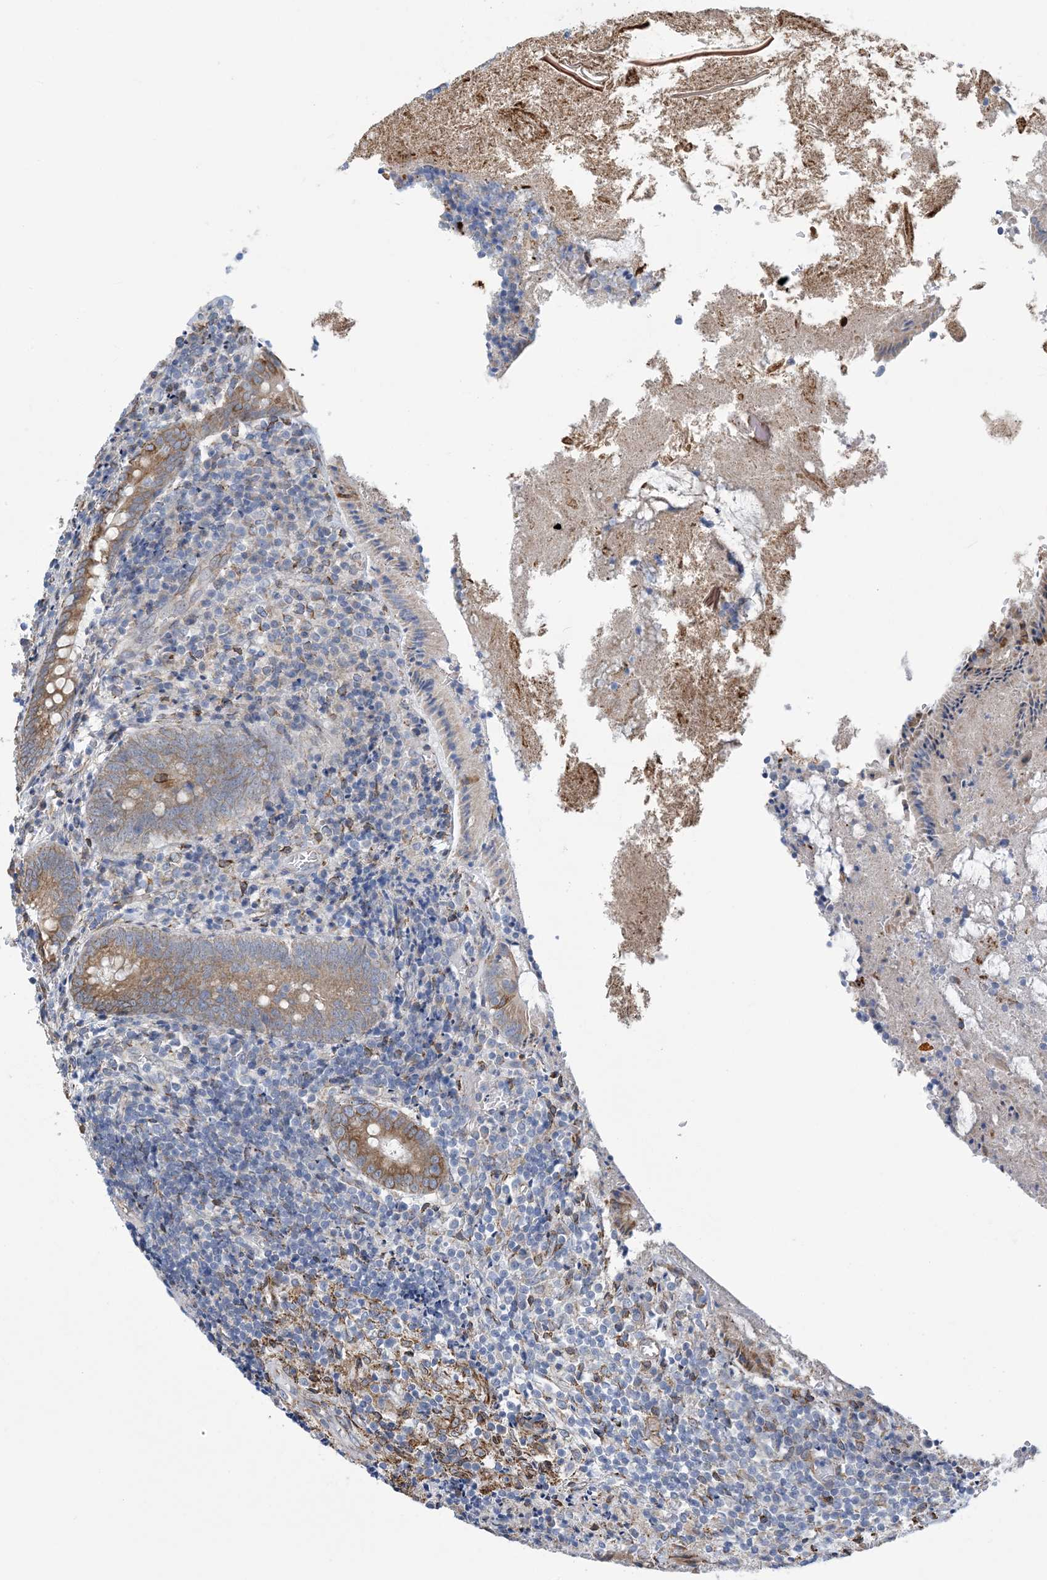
{"staining": {"intensity": "moderate", "quantity": ">75%", "location": "cytoplasmic/membranous"}, "tissue": "appendix", "cell_type": "Glandular cells", "image_type": "normal", "snomed": [{"axis": "morphology", "description": "Normal tissue, NOS"}, {"axis": "topography", "description": "Appendix"}], "caption": "Protein expression analysis of benign human appendix reveals moderate cytoplasmic/membranous staining in about >75% of glandular cells.", "gene": "CCDC14", "patient": {"sex": "female", "age": 17}}